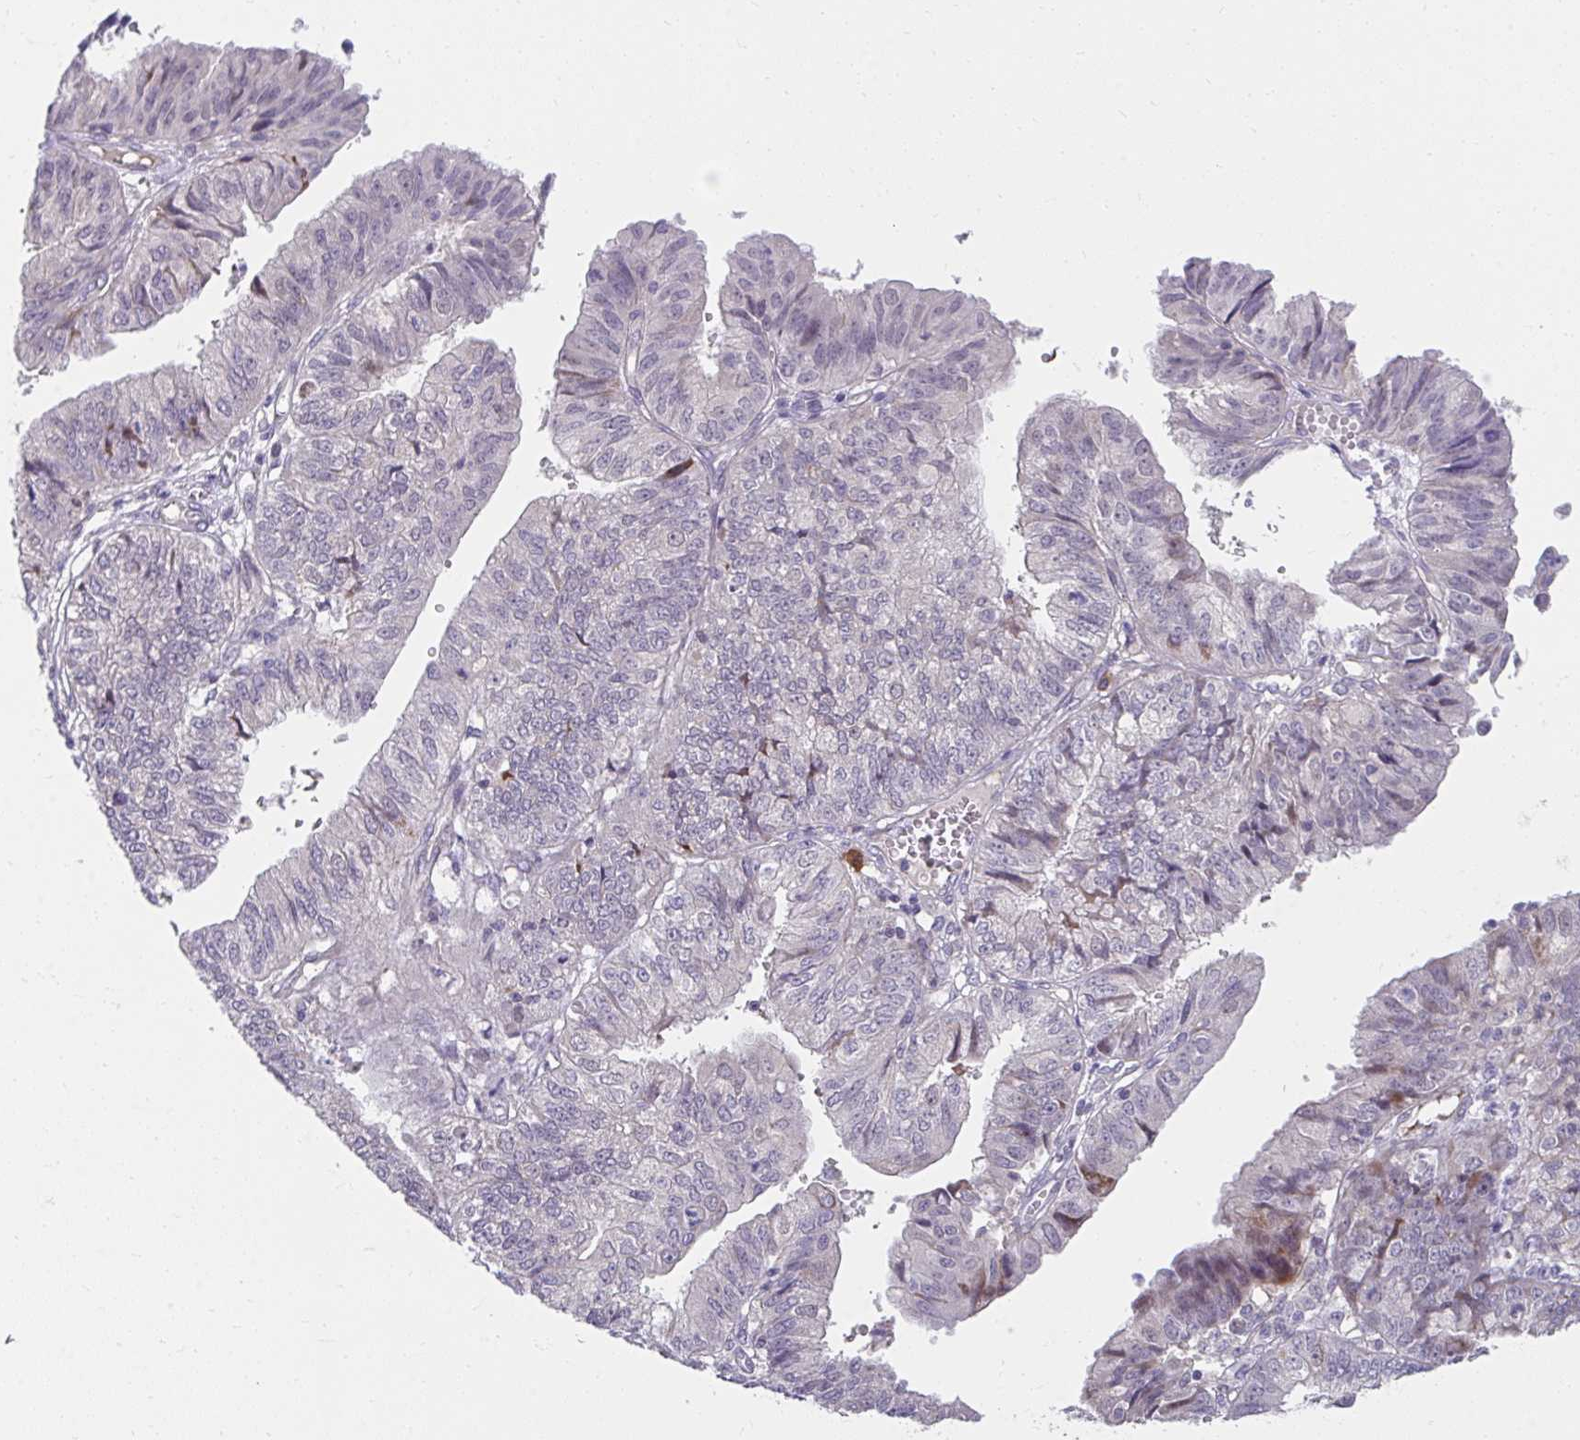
{"staining": {"intensity": "negative", "quantity": "none", "location": "none"}, "tissue": "endometrial cancer", "cell_type": "Tumor cells", "image_type": "cancer", "snomed": [{"axis": "morphology", "description": "Adenocarcinoma, NOS"}, {"axis": "topography", "description": "Endometrium"}], "caption": "Tumor cells are negative for protein expression in human endometrial cancer (adenocarcinoma).", "gene": "SLAMF7", "patient": {"sex": "female", "age": 56}}